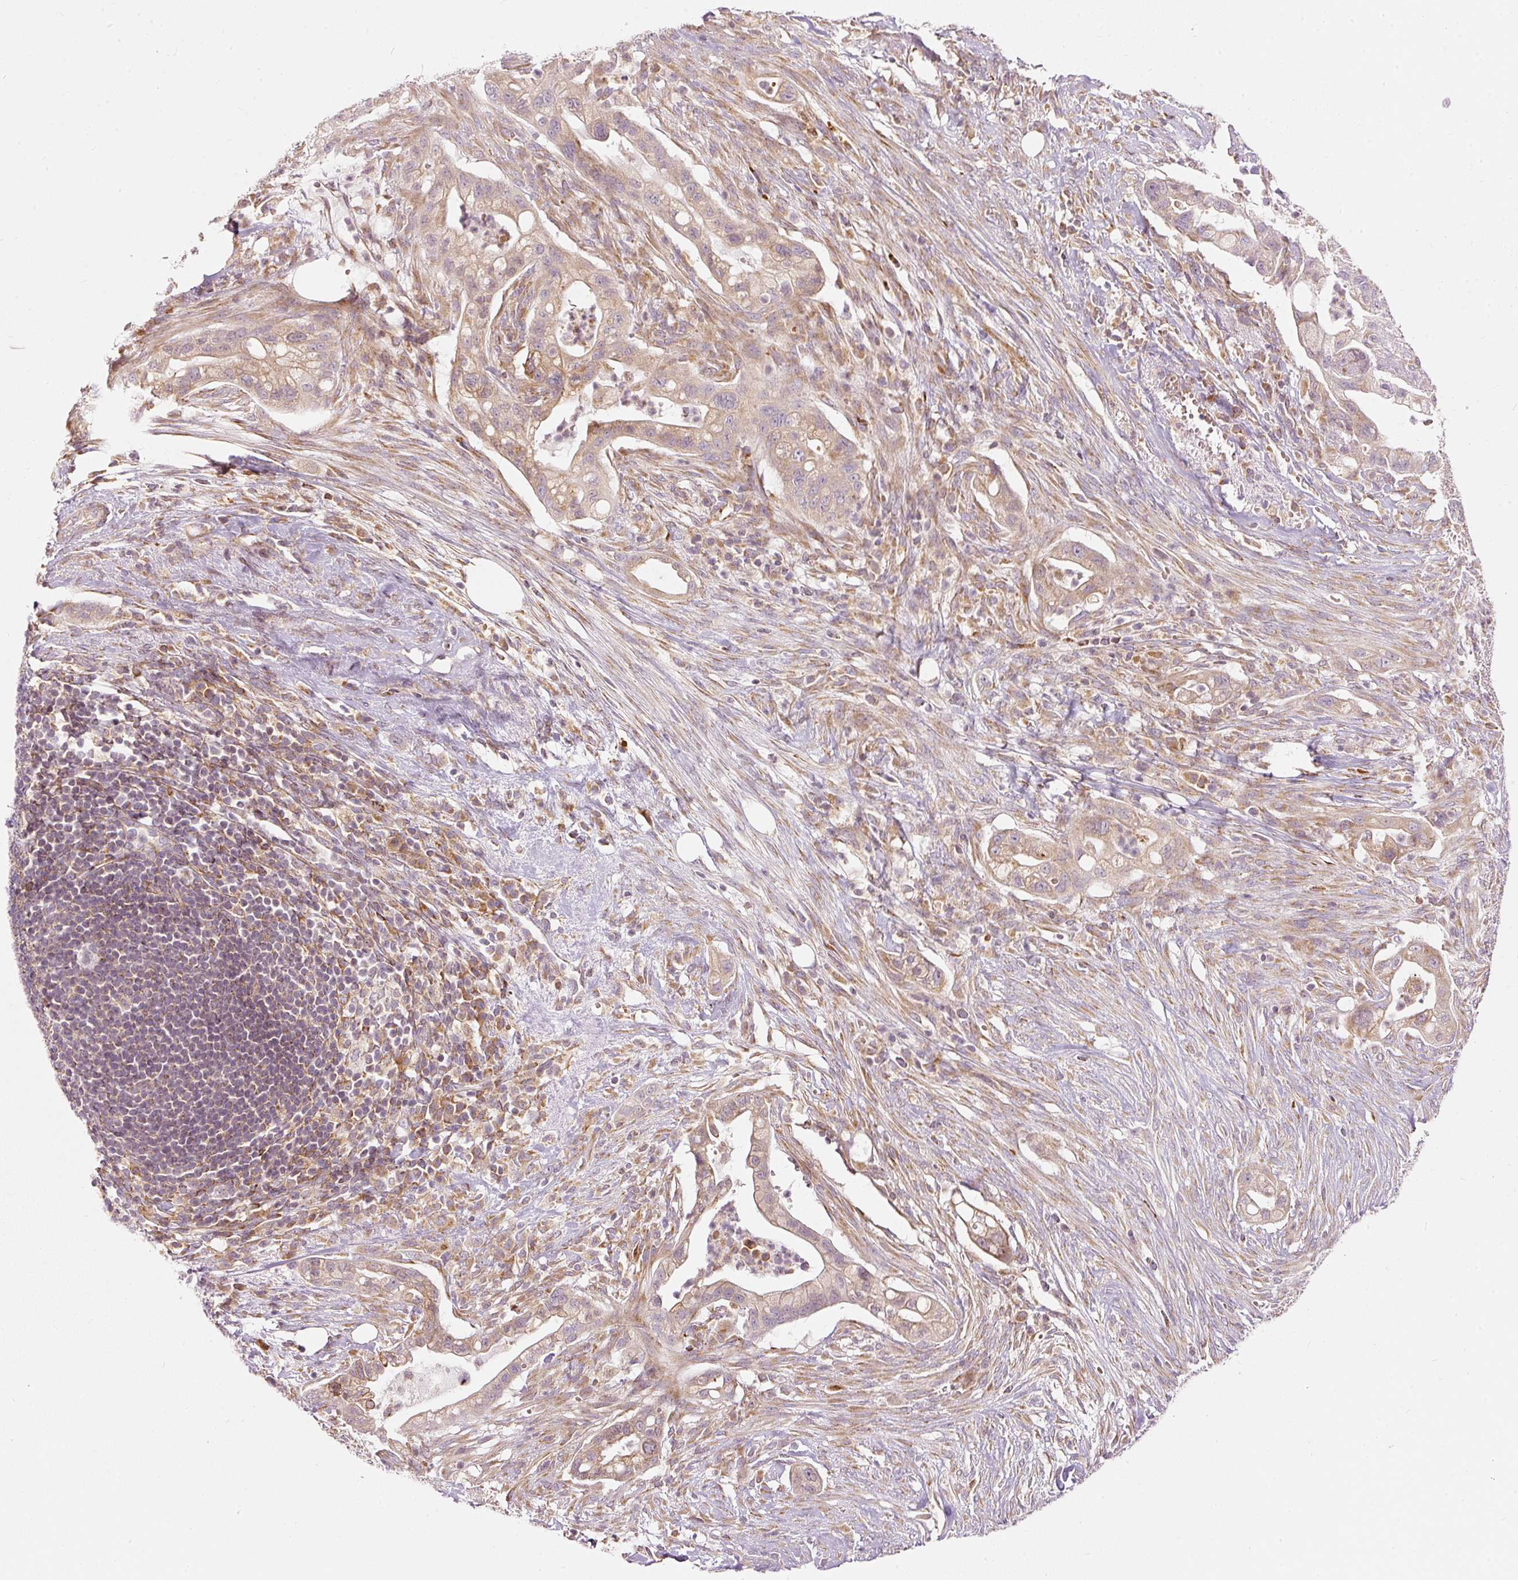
{"staining": {"intensity": "moderate", "quantity": ">75%", "location": "cytoplasmic/membranous"}, "tissue": "pancreatic cancer", "cell_type": "Tumor cells", "image_type": "cancer", "snomed": [{"axis": "morphology", "description": "Adenocarcinoma, NOS"}, {"axis": "topography", "description": "Pancreas"}], "caption": "About >75% of tumor cells in human pancreatic cancer (adenocarcinoma) display moderate cytoplasmic/membranous protein staining as visualized by brown immunohistochemical staining.", "gene": "SNAPC5", "patient": {"sex": "male", "age": 44}}